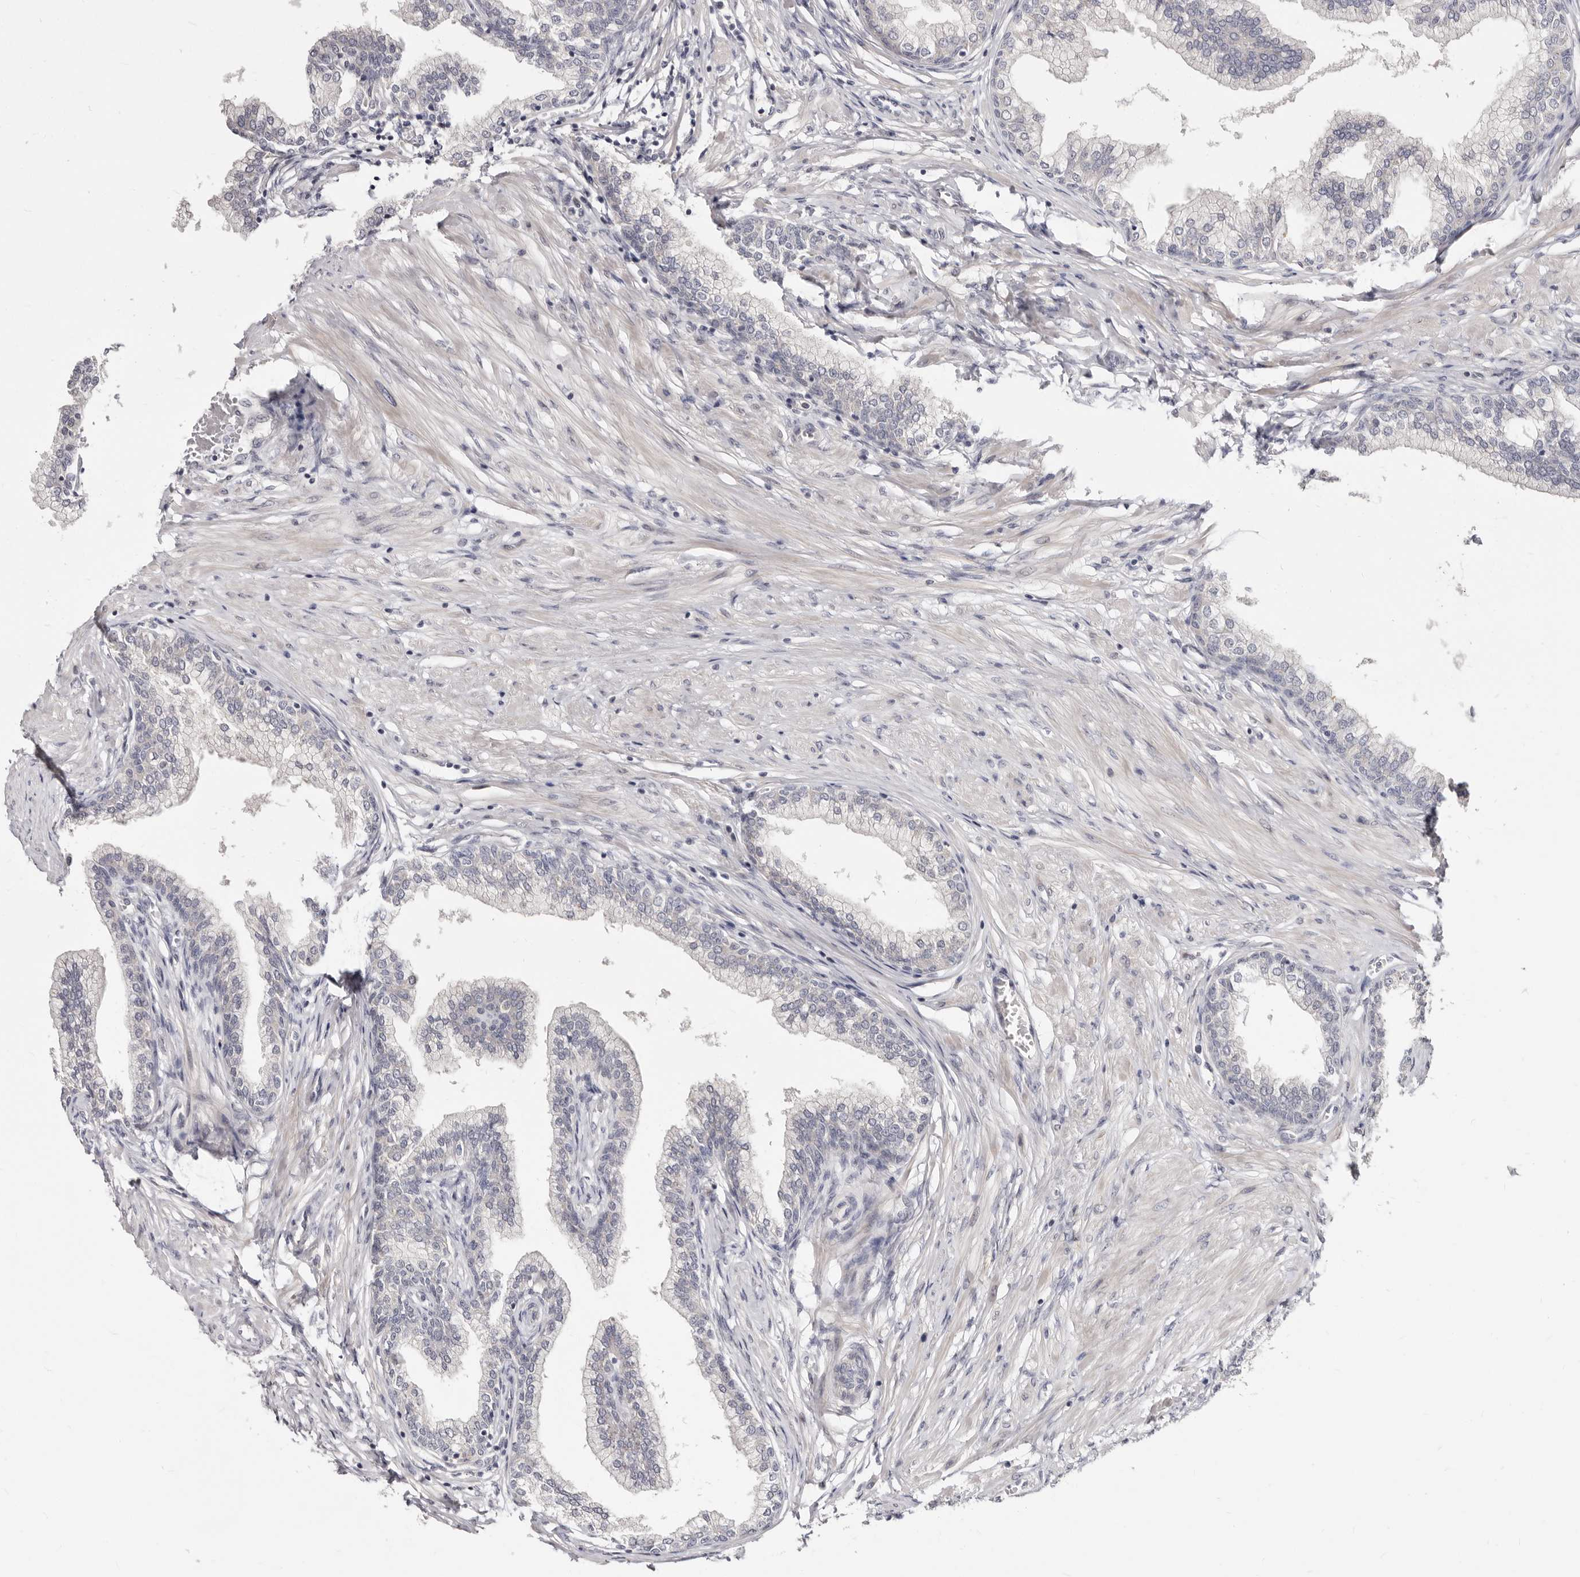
{"staining": {"intensity": "negative", "quantity": "none", "location": "none"}, "tissue": "prostate", "cell_type": "Glandular cells", "image_type": "normal", "snomed": [{"axis": "morphology", "description": "Normal tissue, NOS"}, {"axis": "morphology", "description": "Urothelial carcinoma, Low grade"}, {"axis": "topography", "description": "Urinary bladder"}, {"axis": "topography", "description": "Prostate"}], "caption": "This histopathology image is of normal prostate stained with immunohistochemistry (IHC) to label a protein in brown with the nuclei are counter-stained blue. There is no expression in glandular cells. The staining was performed using DAB (3,3'-diaminobenzidine) to visualize the protein expression in brown, while the nuclei were stained in blue with hematoxylin (Magnification: 20x).", "gene": "KLHL4", "patient": {"sex": "male", "age": 60}}